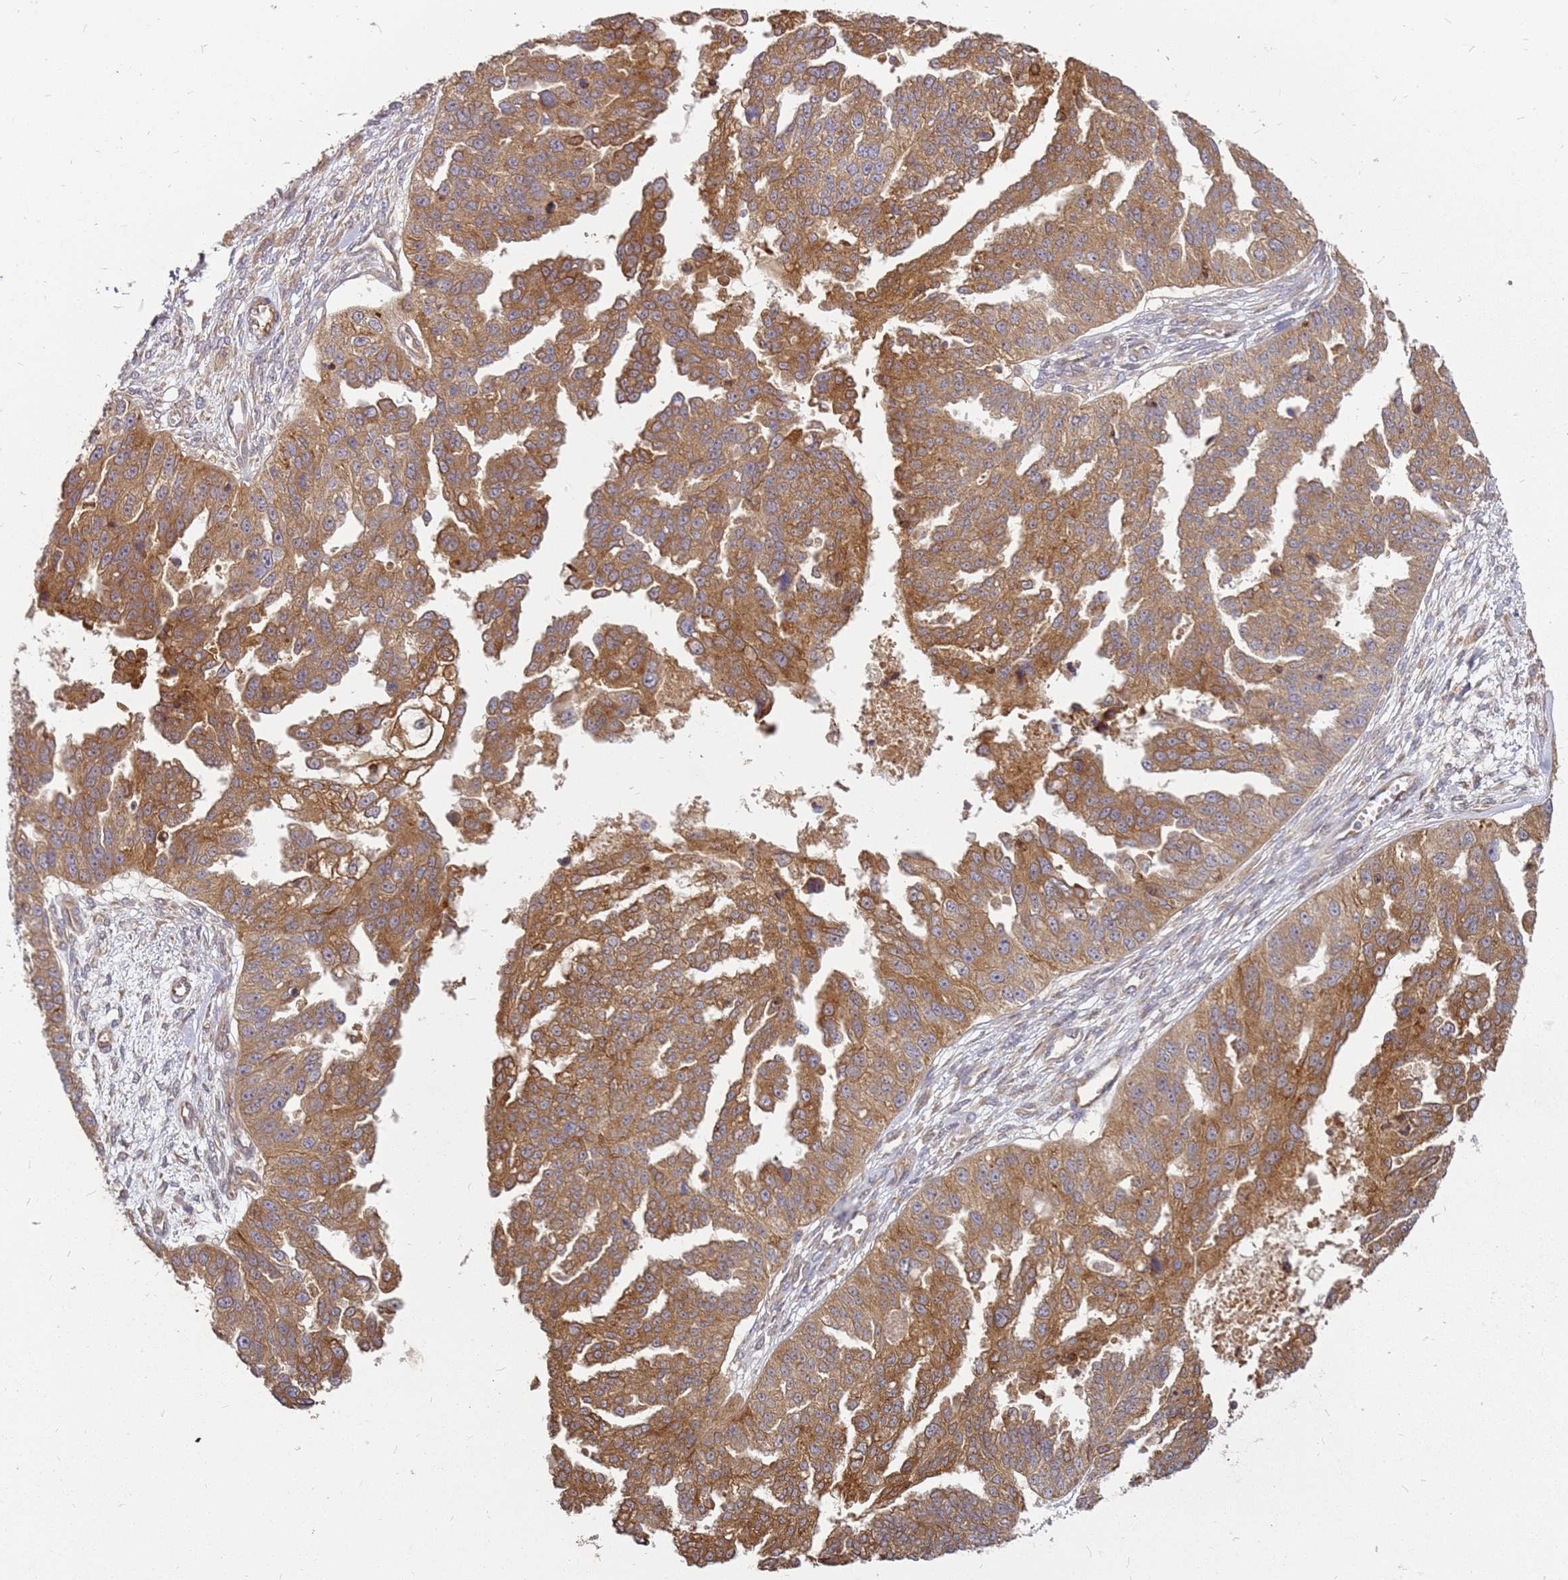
{"staining": {"intensity": "moderate", "quantity": ">75%", "location": "cytoplasmic/membranous"}, "tissue": "ovarian cancer", "cell_type": "Tumor cells", "image_type": "cancer", "snomed": [{"axis": "morphology", "description": "Cystadenocarcinoma, serous, NOS"}, {"axis": "topography", "description": "Ovary"}], "caption": "Brown immunohistochemical staining in serous cystadenocarcinoma (ovarian) shows moderate cytoplasmic/membranous positivity in approximately >75% of tumor cells.", "gene": "NUDT14", "patient": {"sex": "female", "age": 58}}